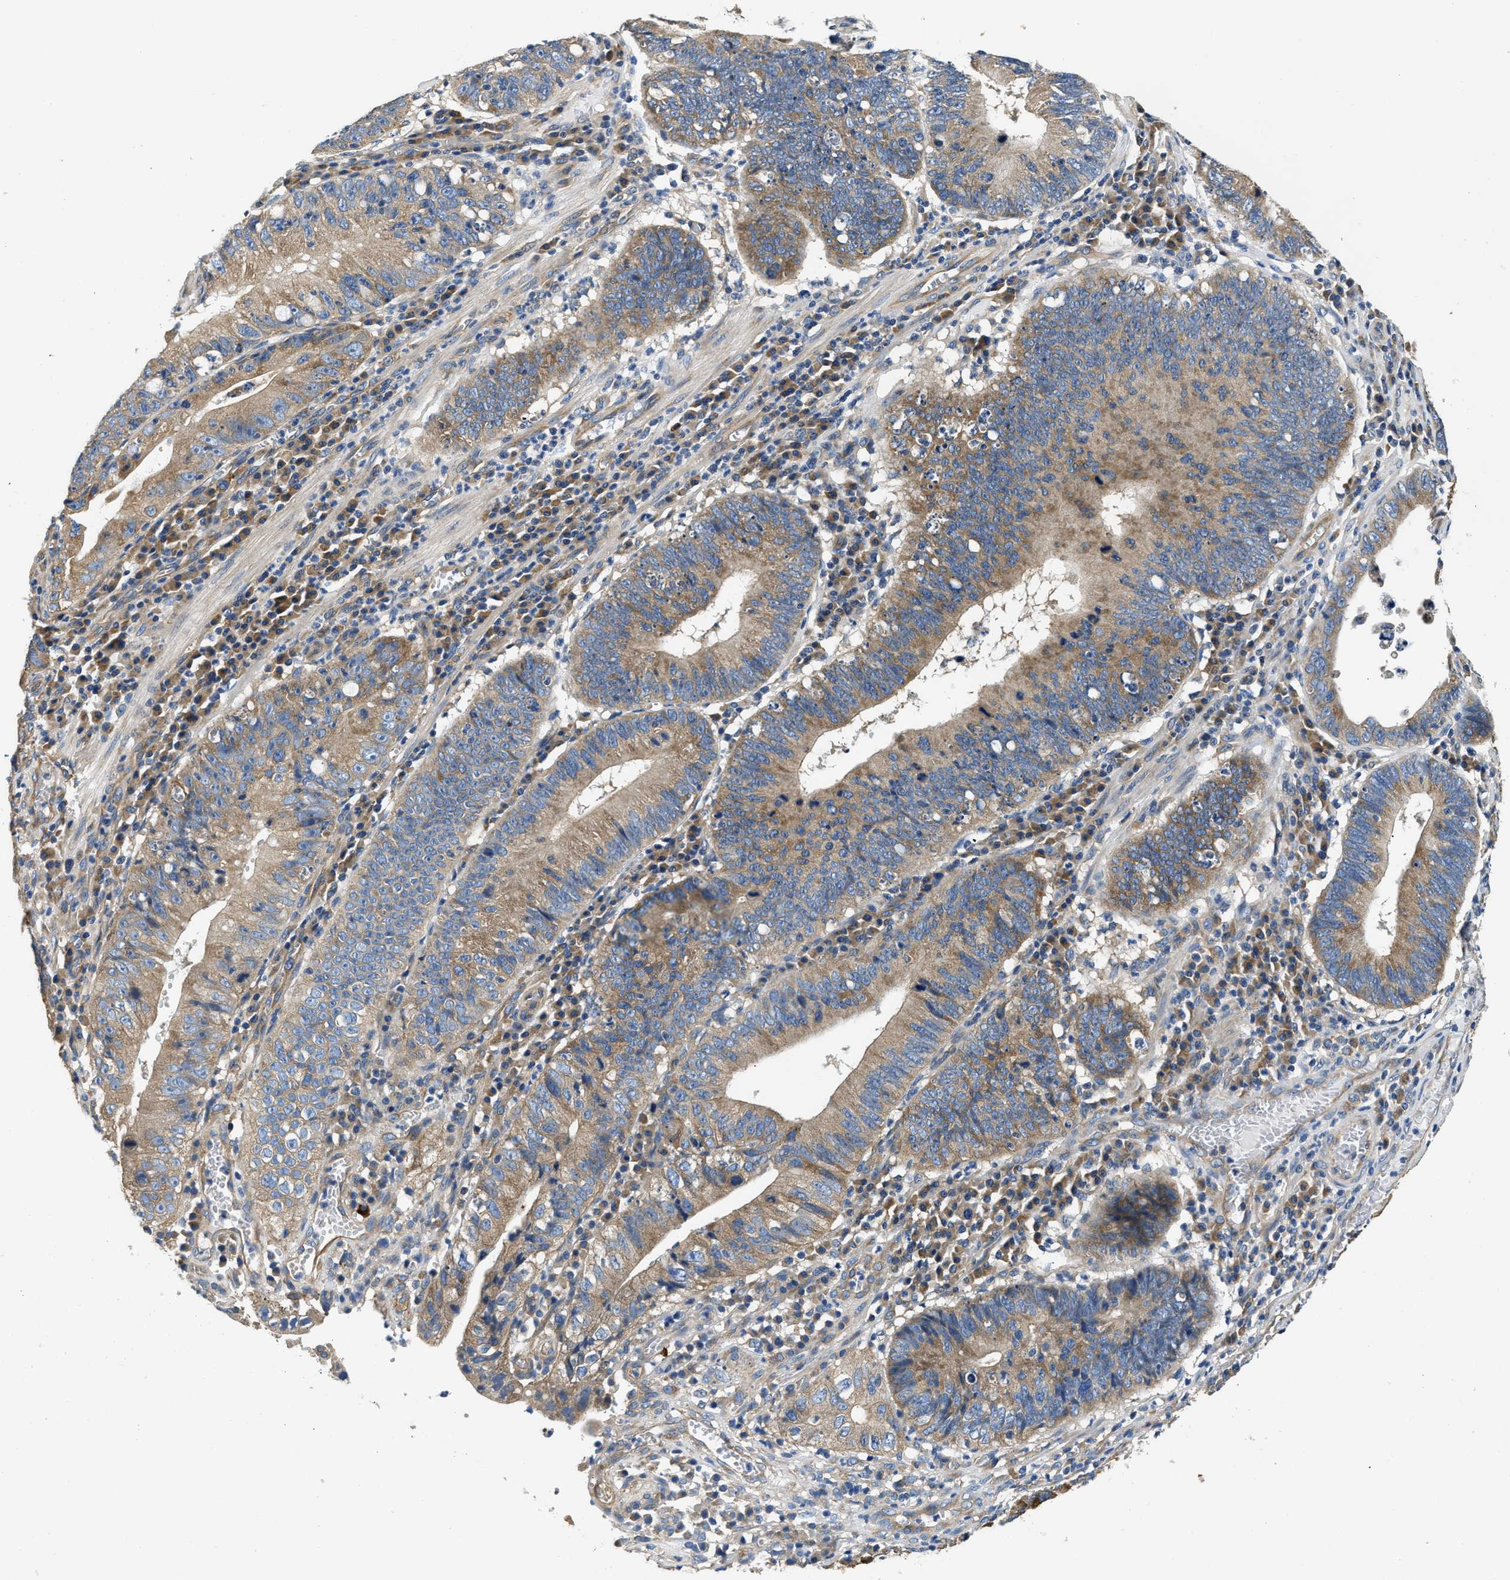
{"staining": {"intensity": "moderate", "quantity": ">75%", "location": "cytoplasmic/membranous"}, "tissue": "stomach cancer", "cell_type": "Tumor cells", "image_type": "cancer", "snomed": [{"axis": "morphology", "description": "Adenocarcinoma, NOS"}, {"axis": "topography", "description": "Stomach"}], "caption": "Stomach cancer (adenocarcinoma) stained with a protein marker reveals moderate staining in tumor cells.", "gene": "CSDE1", "patient": {"sex": "male", "age": 59}}